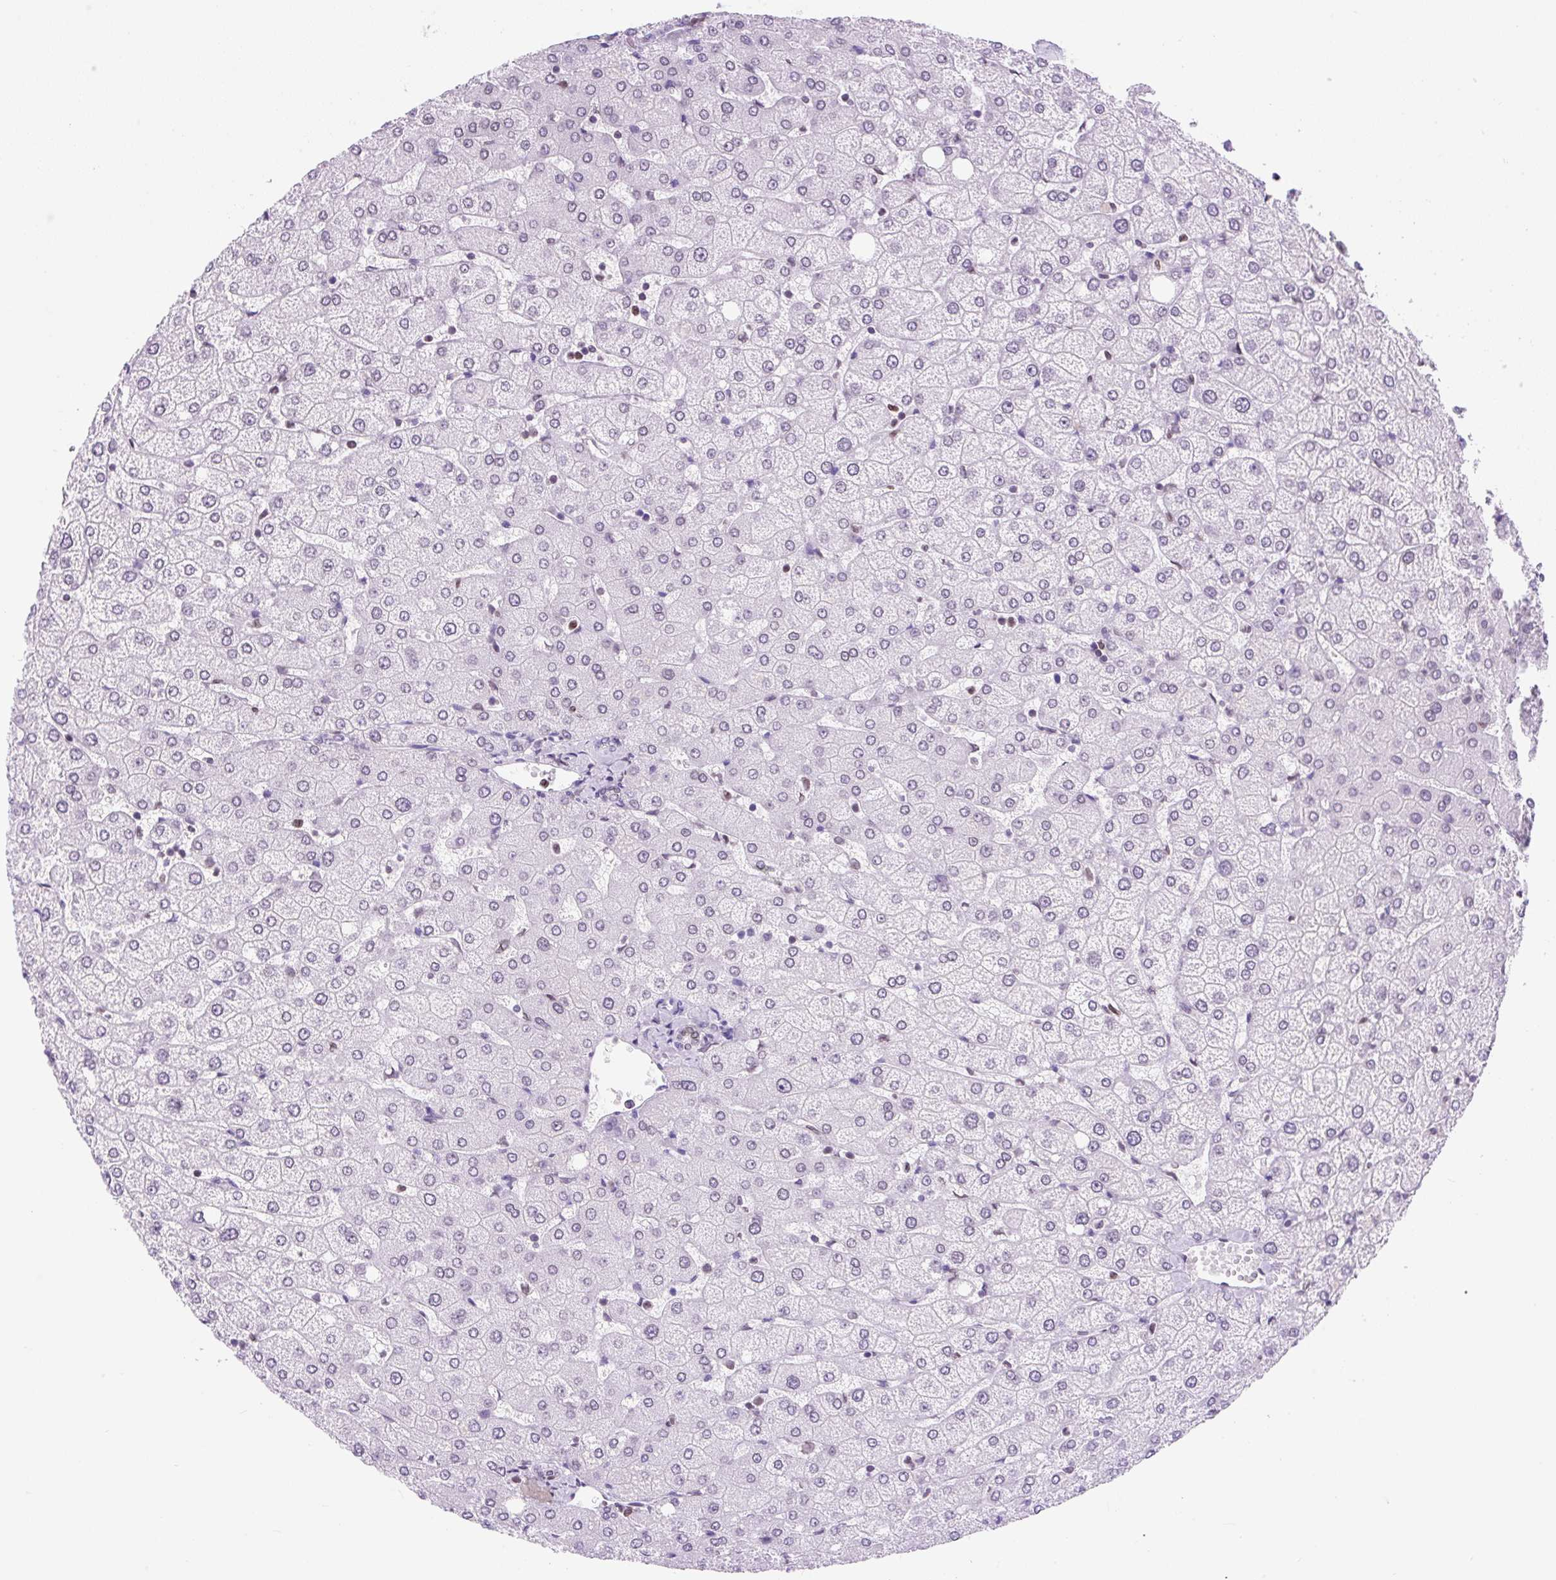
{"staining": {"intensity": "weak", "quantity": "<25%", "location": "cytoplasmic/membranous,nuclear"}, "tissue": "liver", "cell_type": "Cholangiocytes", "image_type": "normal", "snomed": [{"axis": "morphology", "description": "Normal tissue, NOS"}, {"axis": "topography", "description": "Liver"}], "caption": "Immunohistochemistry image of benign human liver stained for a protein (brown), which demonstrates no staining in cholangiocytes. (DAB IHC with hematoxylin counter stain).", "gene": "VPREB1", "patient": {"sex": "female", "age": 54}}